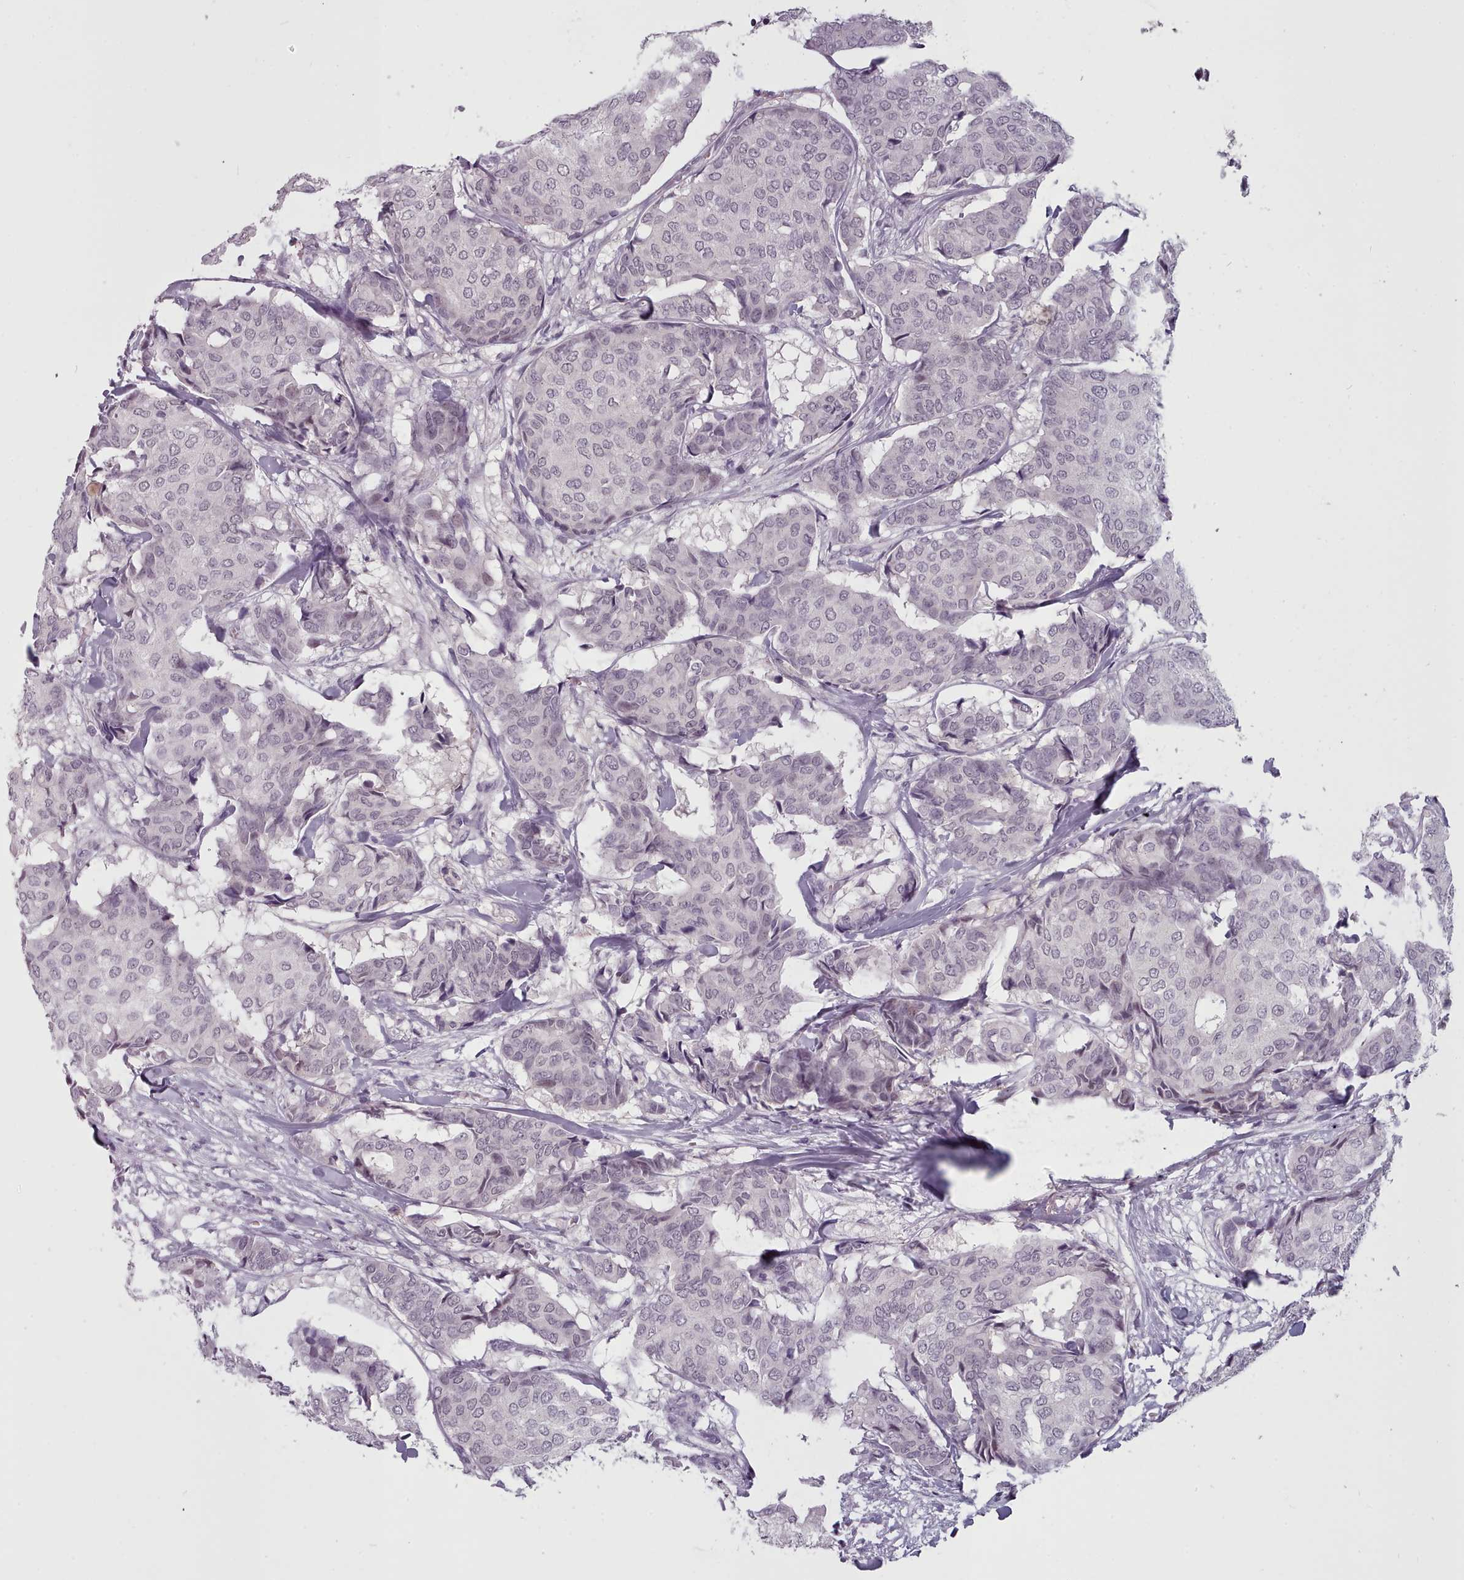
{"staining": {"intensity": "negative", "quantity": "none", "location": "none"}, "tissue": "breast cancer", "cell_type": "Tumor cells", "image_type": "cancer", "snomed": [{"axis": "morphology", "description": "Duct carcinoma"}, {"axis": "topography", "description": "Breast"}], "caption": "DAB (3,3'-diaminobenzidine) immunohistochemical staining of human breast invasive ductal carcinoma shows no significant positivity in tumor cells.", "gene": "PBX4", "patient": {"sex": "female", "age": 75}}